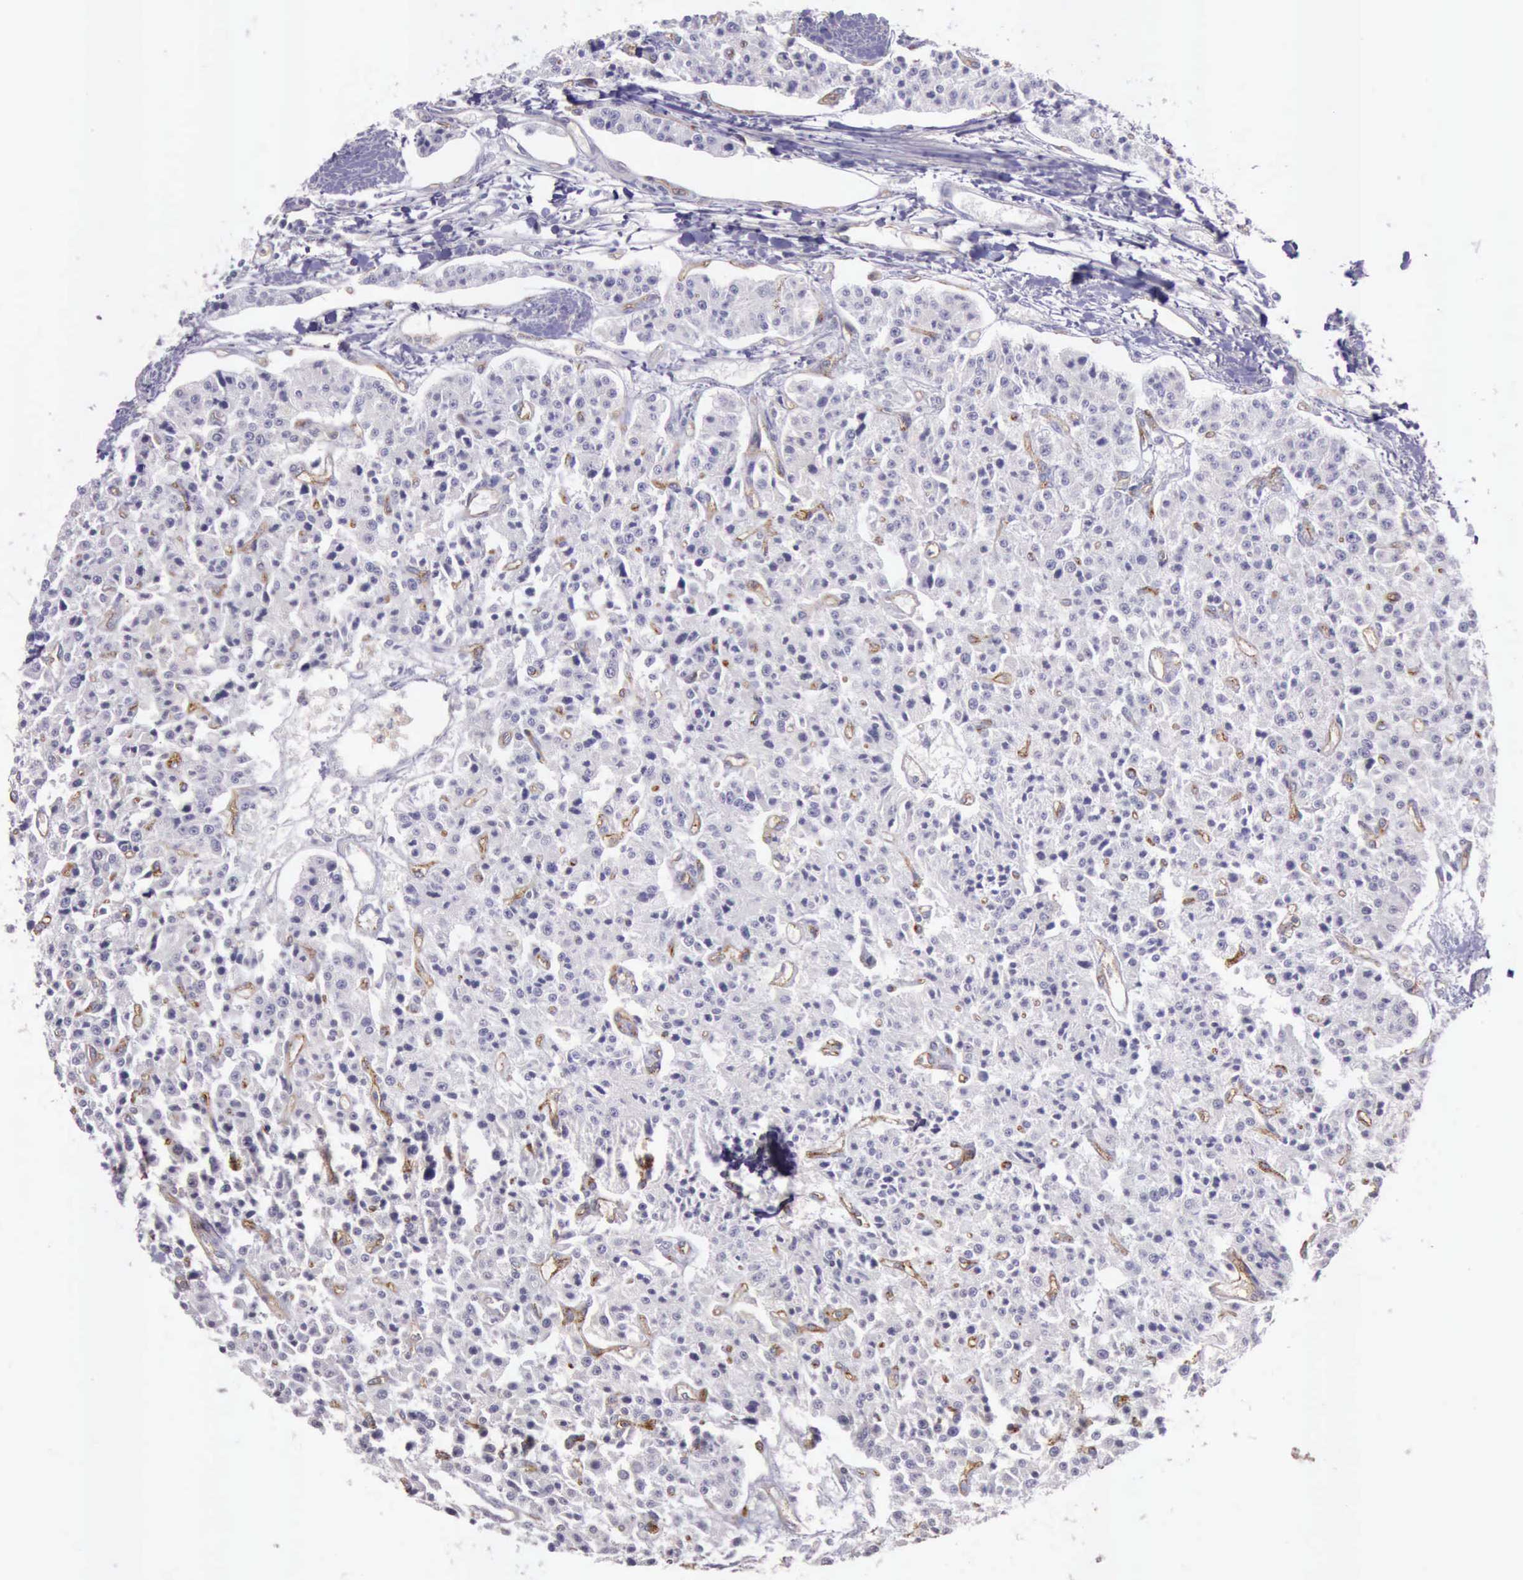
{"staining": {"intensity": "negative", "quantity": "none", "location": "none"}, "tissue": "carcinoid", "cell_type": "Tumor cells", "image_type": "cancer", "snomed": [{"axis": "morphology", "description": "Carcinoid, malignant, NOS"}, {"axis": "topography", "description": "Stomach"}], "caption": "DAB (3,3'-diaminobenzidine) immunohistochemical staining of carcinoid exhibits no significant staining in tumor cells.", "gene": "TCEANC", "patient": {"sex": "female", "age": 76}}